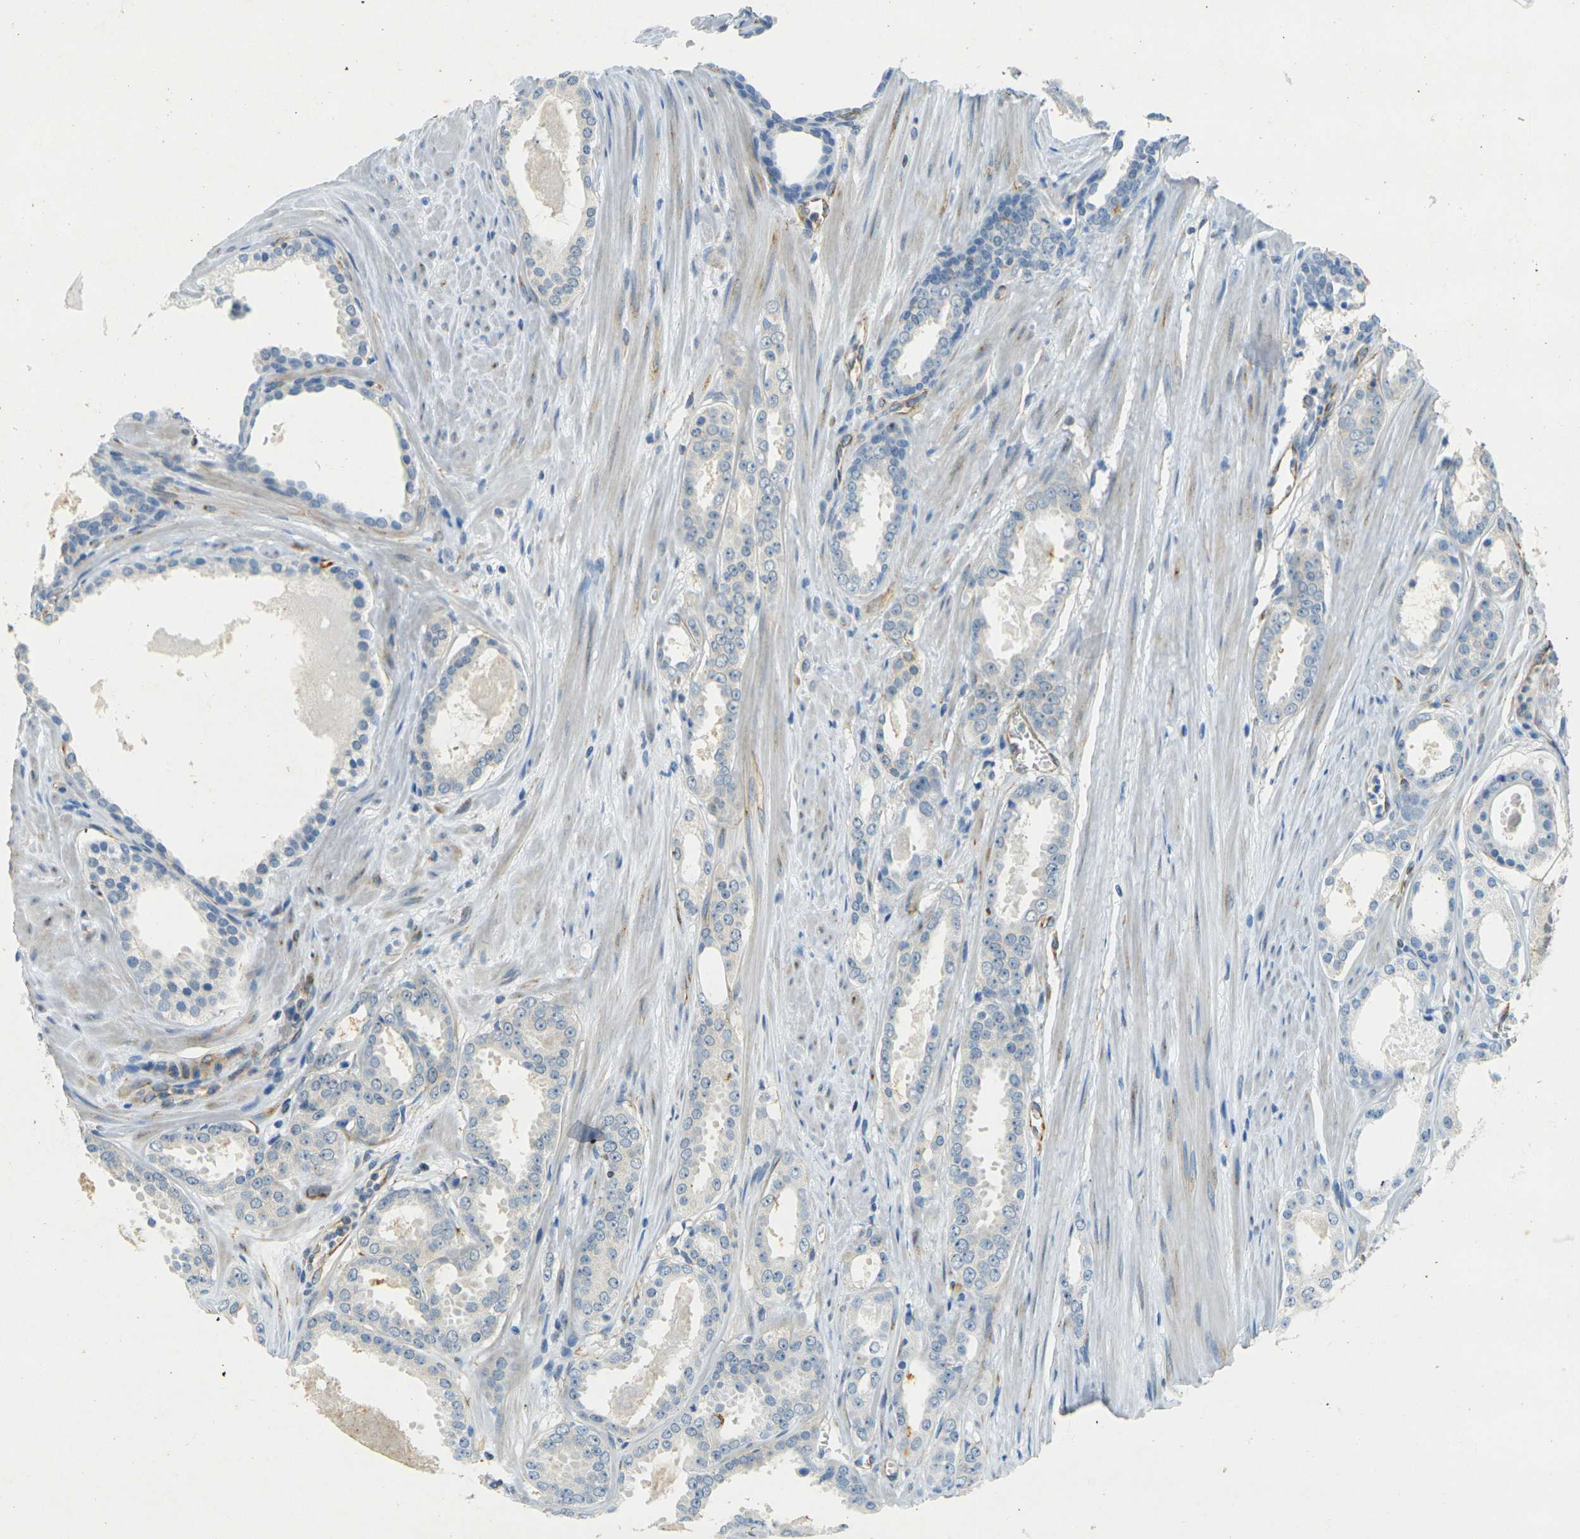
{"staining": {"intensity": "negative", "quantity": "none", "location": "none"}, "tissue": "prostate cancer", "cell_type": "Tumor cells", "image_type": "cancer", "snomed": [{"axis": "morphology", "description": "Adenocarcinoma, Low grade"}, {"axis": "topography", "description": "Prostate"}], "caption": "IHC histopathology image of neoplastic tissue: human prostate low-grade adenocarcinoma stained with DAB demonstrates no significant protein positivity in tumor cells. (DAB IHC visualized using brightfield microscopy, high magnification).", "gene": "SORT1", "patient": {"sex": "male", "age": 57}}